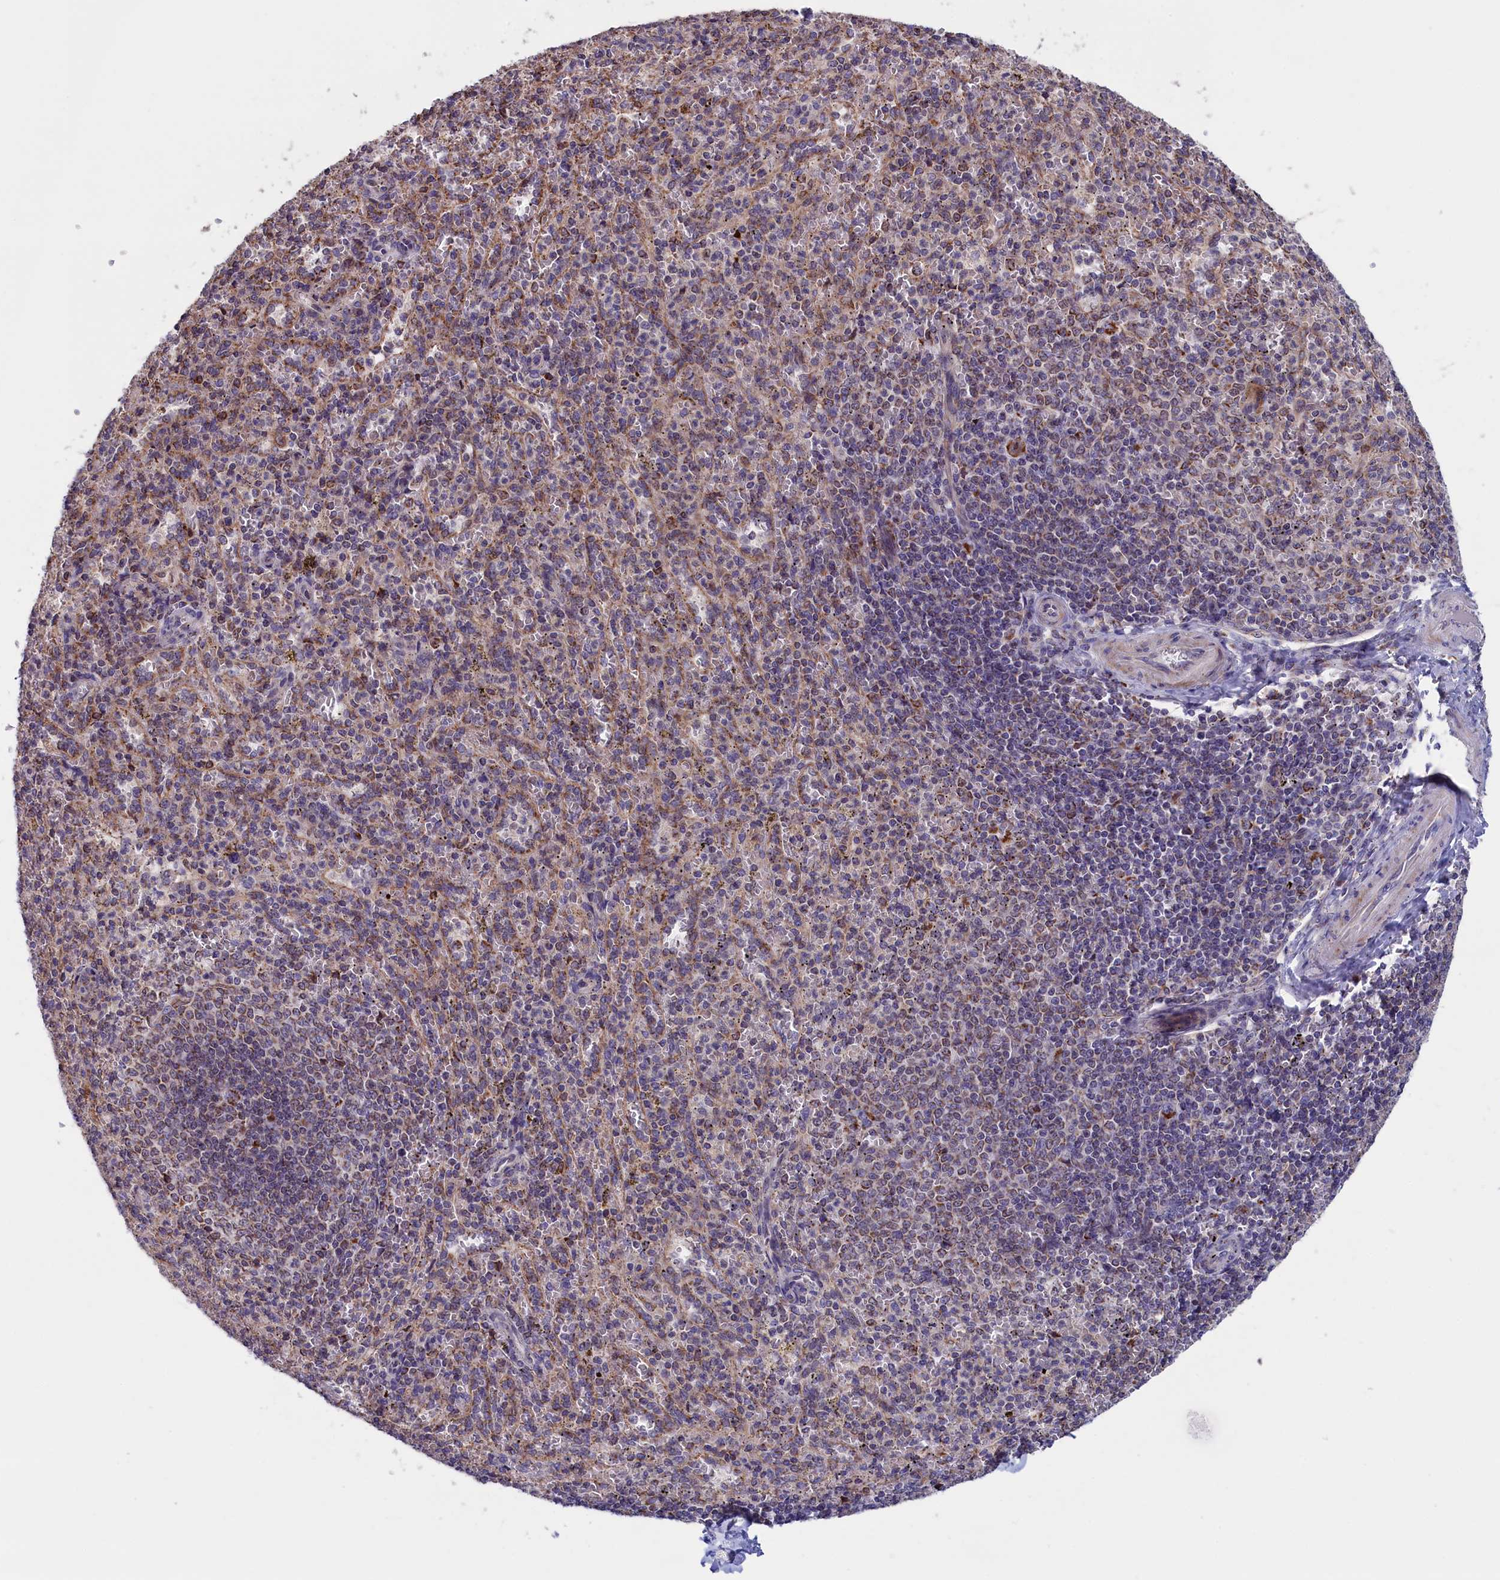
{"staining": {"intensity": "moderate", "quantity": "<25%", "location": "cytoplasmic/membranous"}, "tissue": "spleen", "cell_type": "Cells in red pulp", "image_type": "normal", "snomed": [{"axis": "morphology", "description": "Normal tissue, NOS"}, {"axis": "topography", "description": "Spleen"}], "caption": "IHC (DAB) staining of normal spleen shows moderate cytoplasmic/membranous protein positivity in about <25% of cells in red pulp. The protein is shown in brown color, while the nuclei are stained blue.", "gene": "TIMM44", "patient": {"sex": "female", "age": 21}}